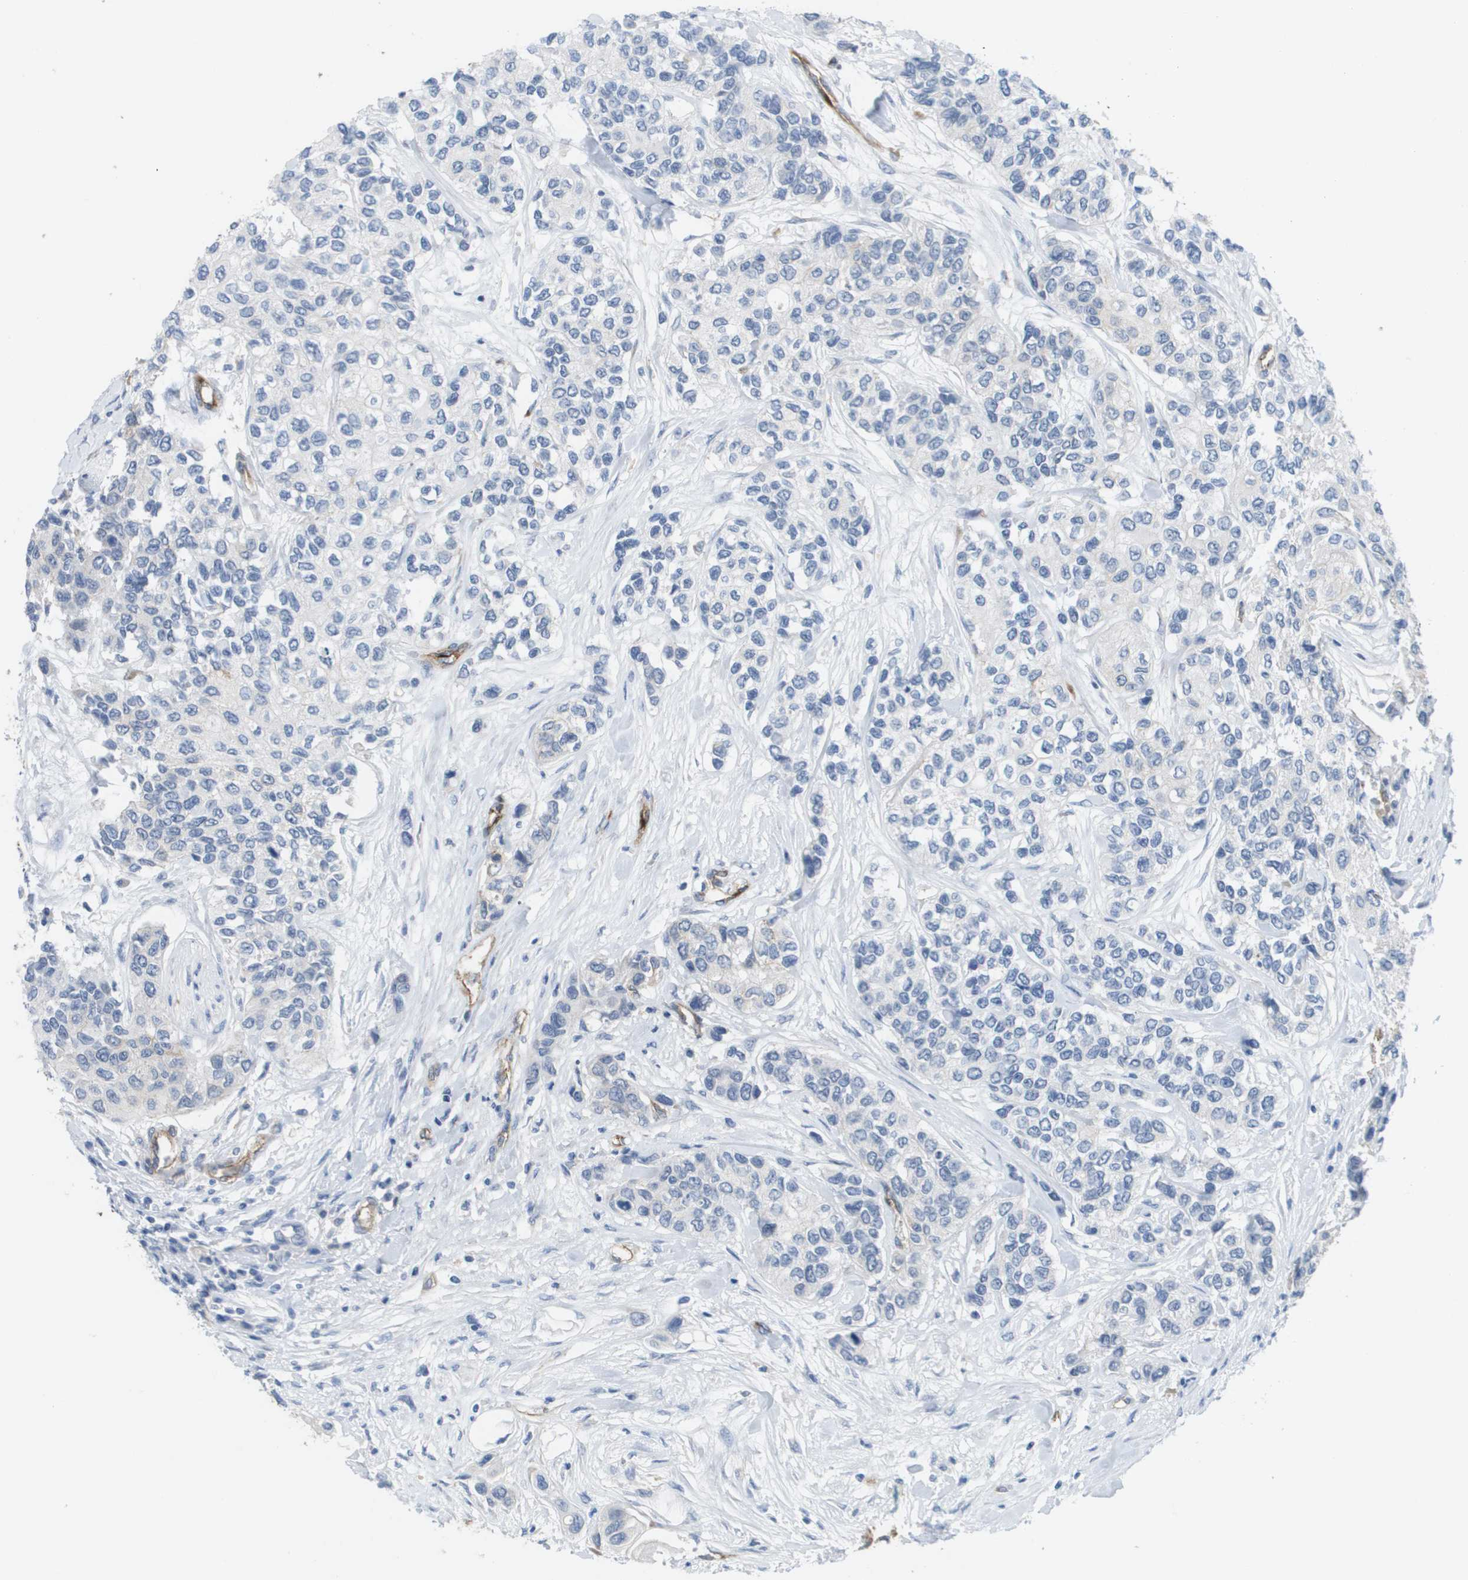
{"staining": {"intensity": "negative", "quantity": "none", "location": "none"}, "tissue": "urothelial cancer", "cell_type": "Tumor cells", "image_type": "cancer", "snomed": [{"axis": "morphology", "description": "Urothelial carcinoma, High grade"}, {"axis": "topography", "description": "Urinary bladder"}], "caption": "Immunohistochemistry (IHC) of urothelial carcinoma (high-grade) shows no expression in tumor cells. The staining is performed using DAB brown chromogen with nuclei counter-stained in using hematoxylin.", "gene": "ANGPT2", "patient": {"sex": "female", "age": 56}}